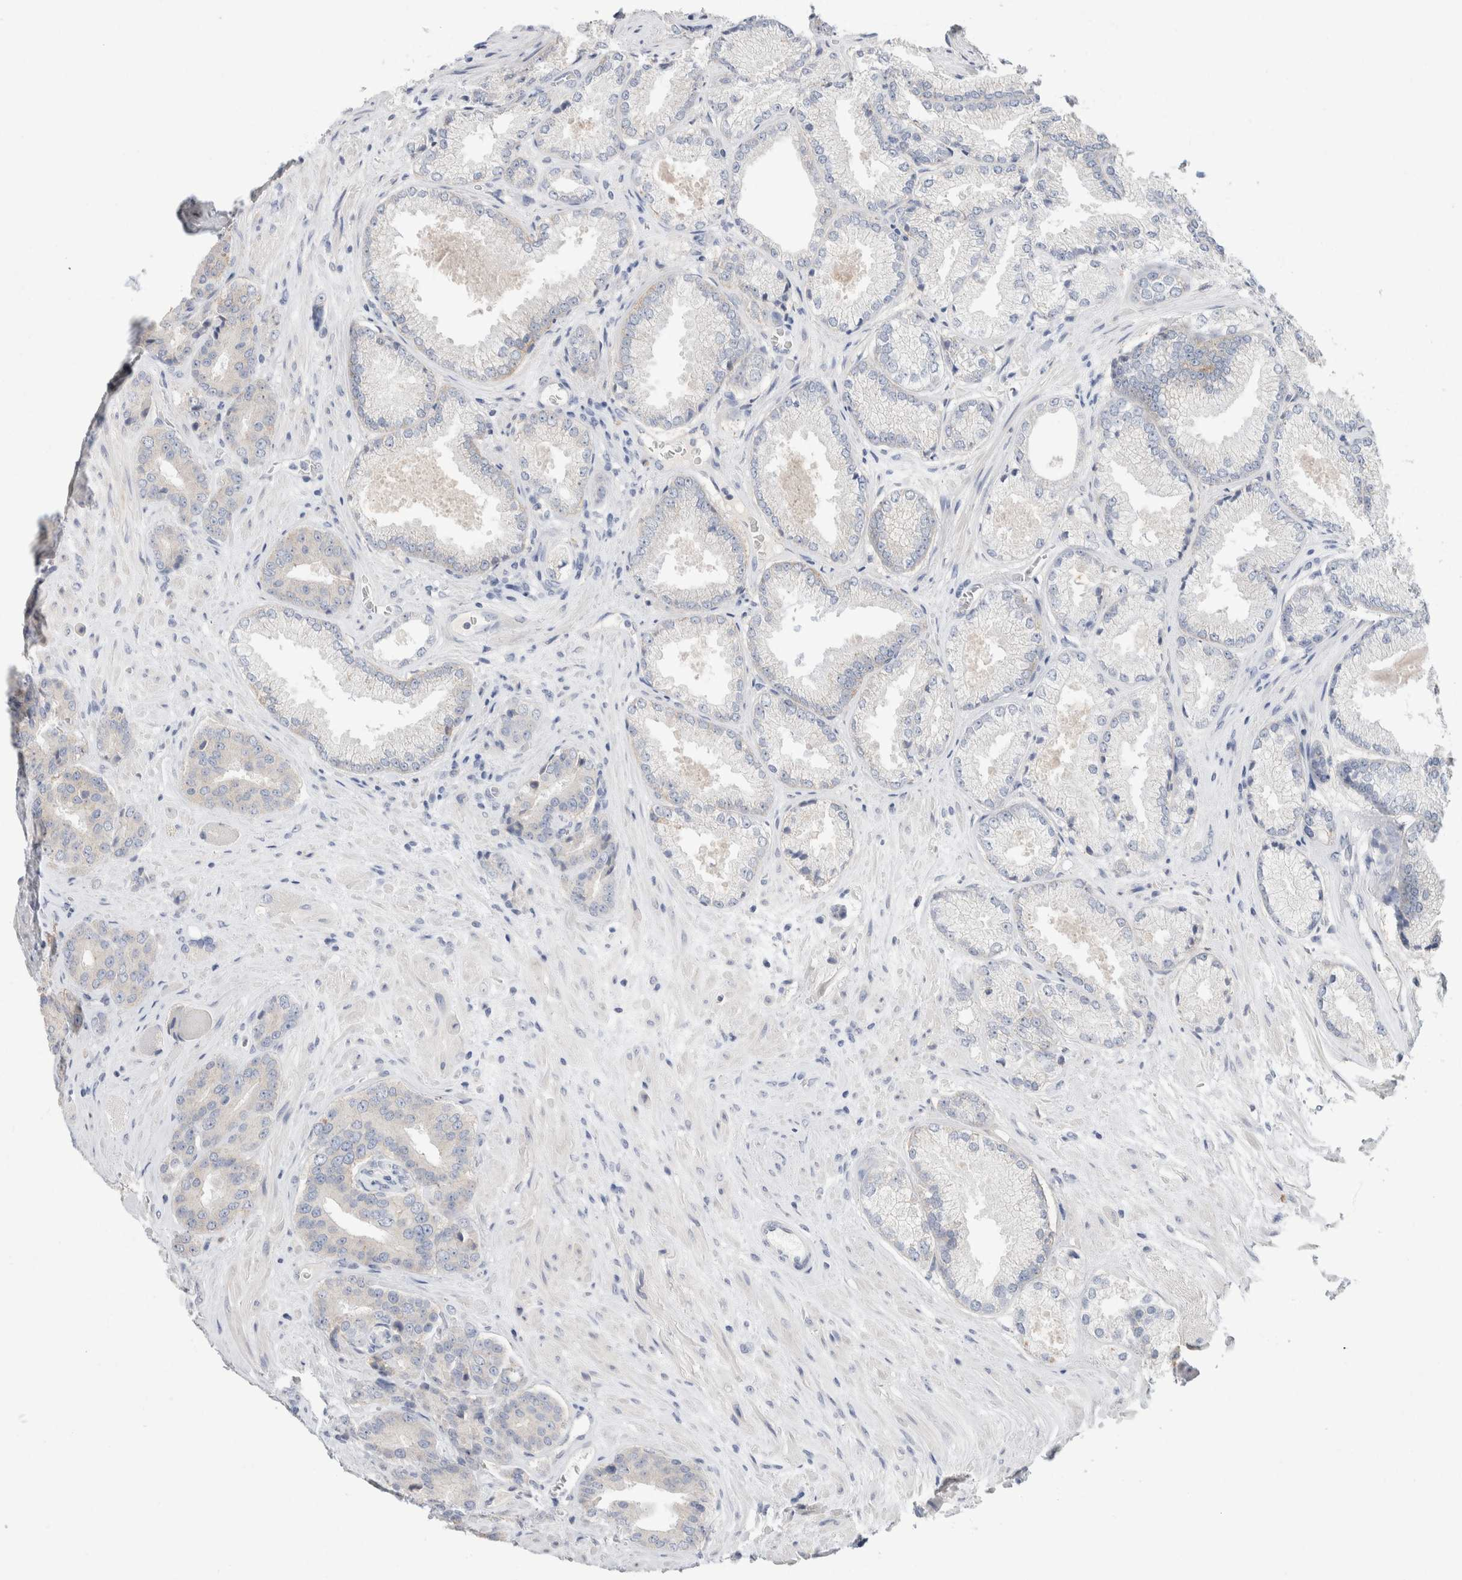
{"staining": {"intensity": "negative", "quantity": "none", "location": "none"}, "tissue": "prostate cancer", "cell_type": "Tumor cells", "image_type": "cancer", "snomed": [{"axis": "morphology", "description": "Adenocarcinoma, High grade"}, {"axis": "topography", "description": "Prostate"}], "caption": "Immunohistochemistry (IHC) of human prostate high-grade adenocarcinoma shows no staining in tumor cells.", "gene": "CMTM4", "patient": {"sex": "male", "age": 71}}